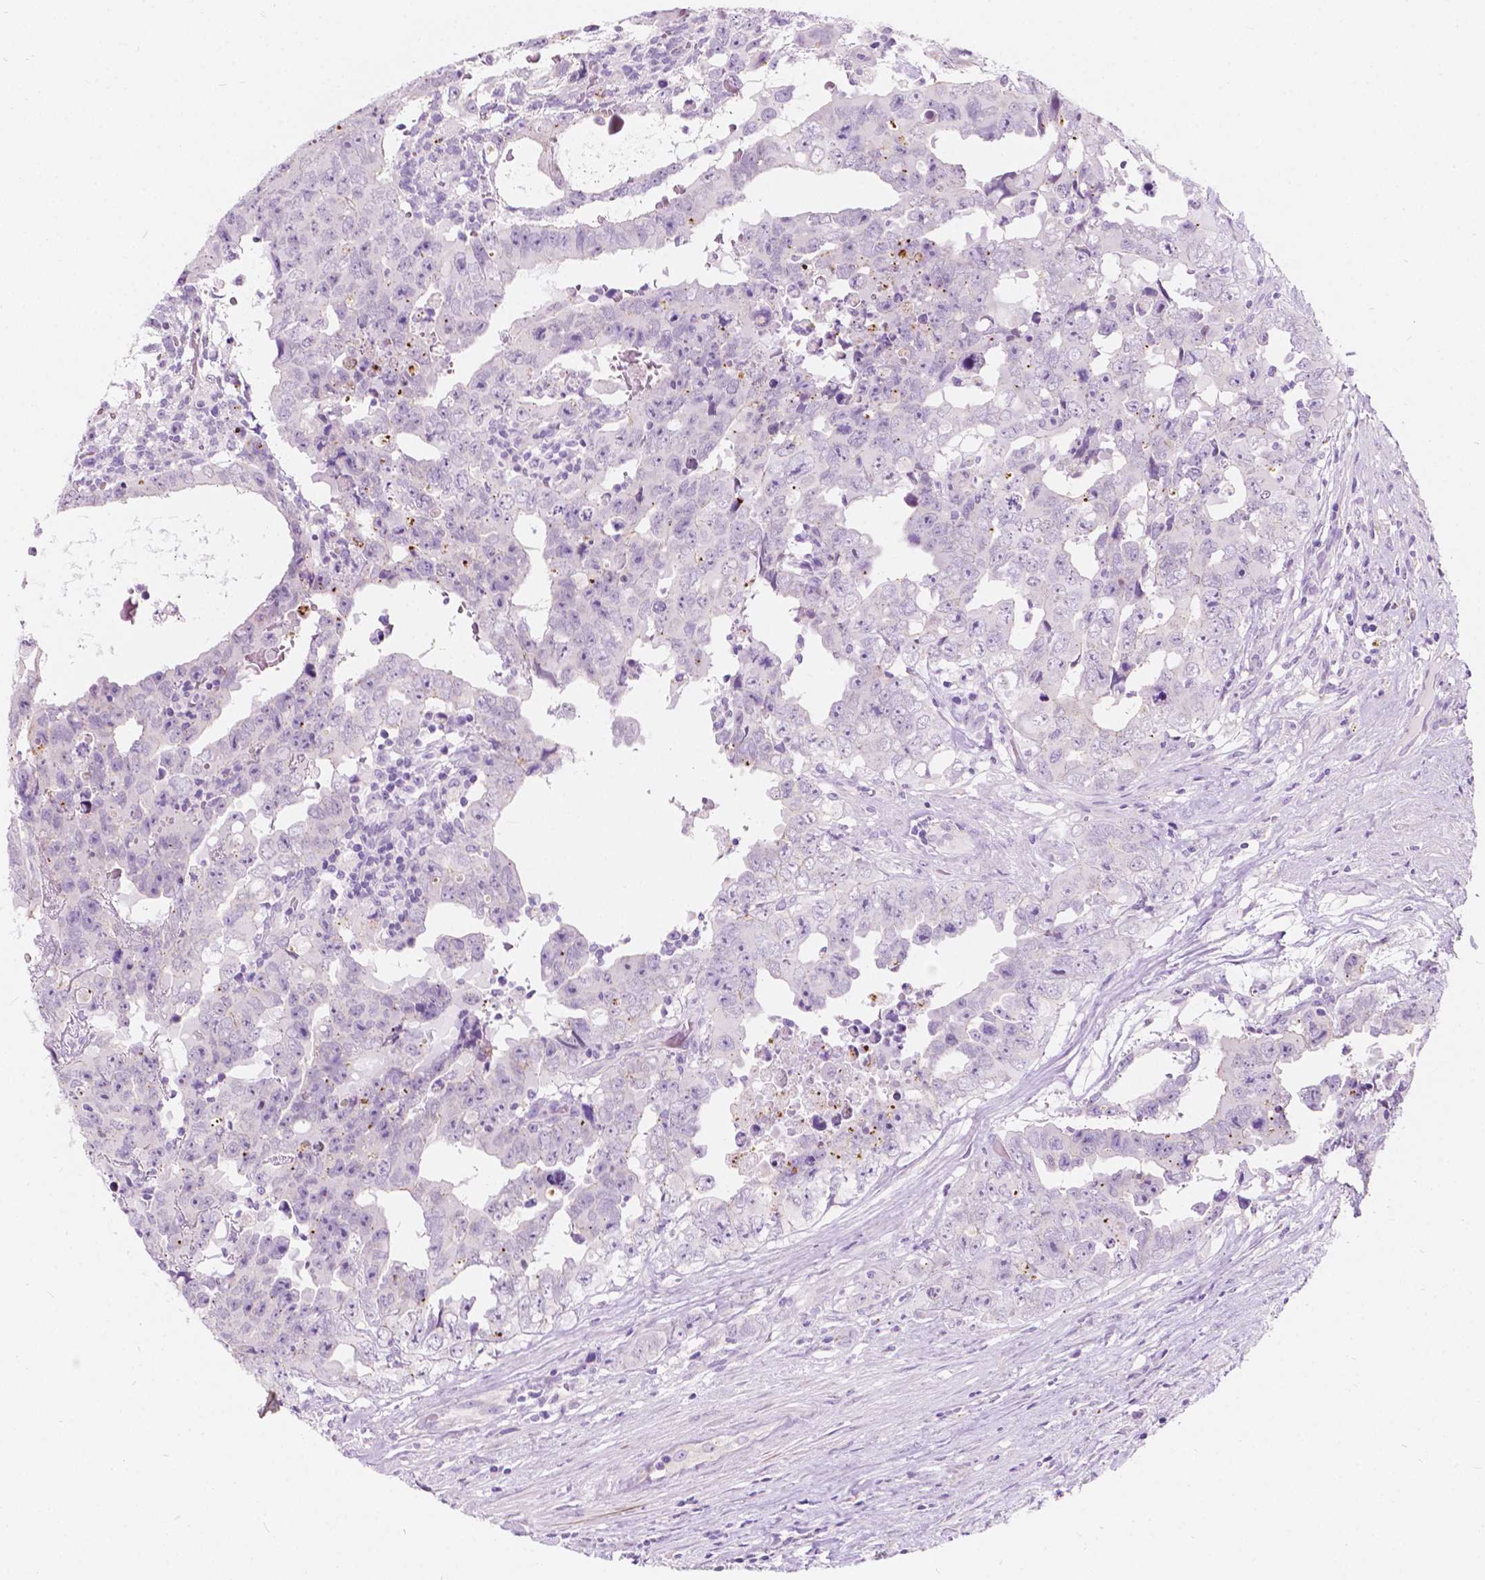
{"staining": {"intensity": "negative", "quantity": "none", "location": "none"}, "tissue": "testis cancer", "cell_type": "Tumor cells", "image_type": "cancer", "snomed": [{"axis": "morphology", "description": "Carcinoma, Embryonal, NOS"}, {"axis": "topography", "description": "Testis"}], "caption": "Tumor cells are negative for brown protein staining in testis embryonal carcinoma.", "gene": "NOS1AP", "patient": {"sex": "male", "age": 24}}